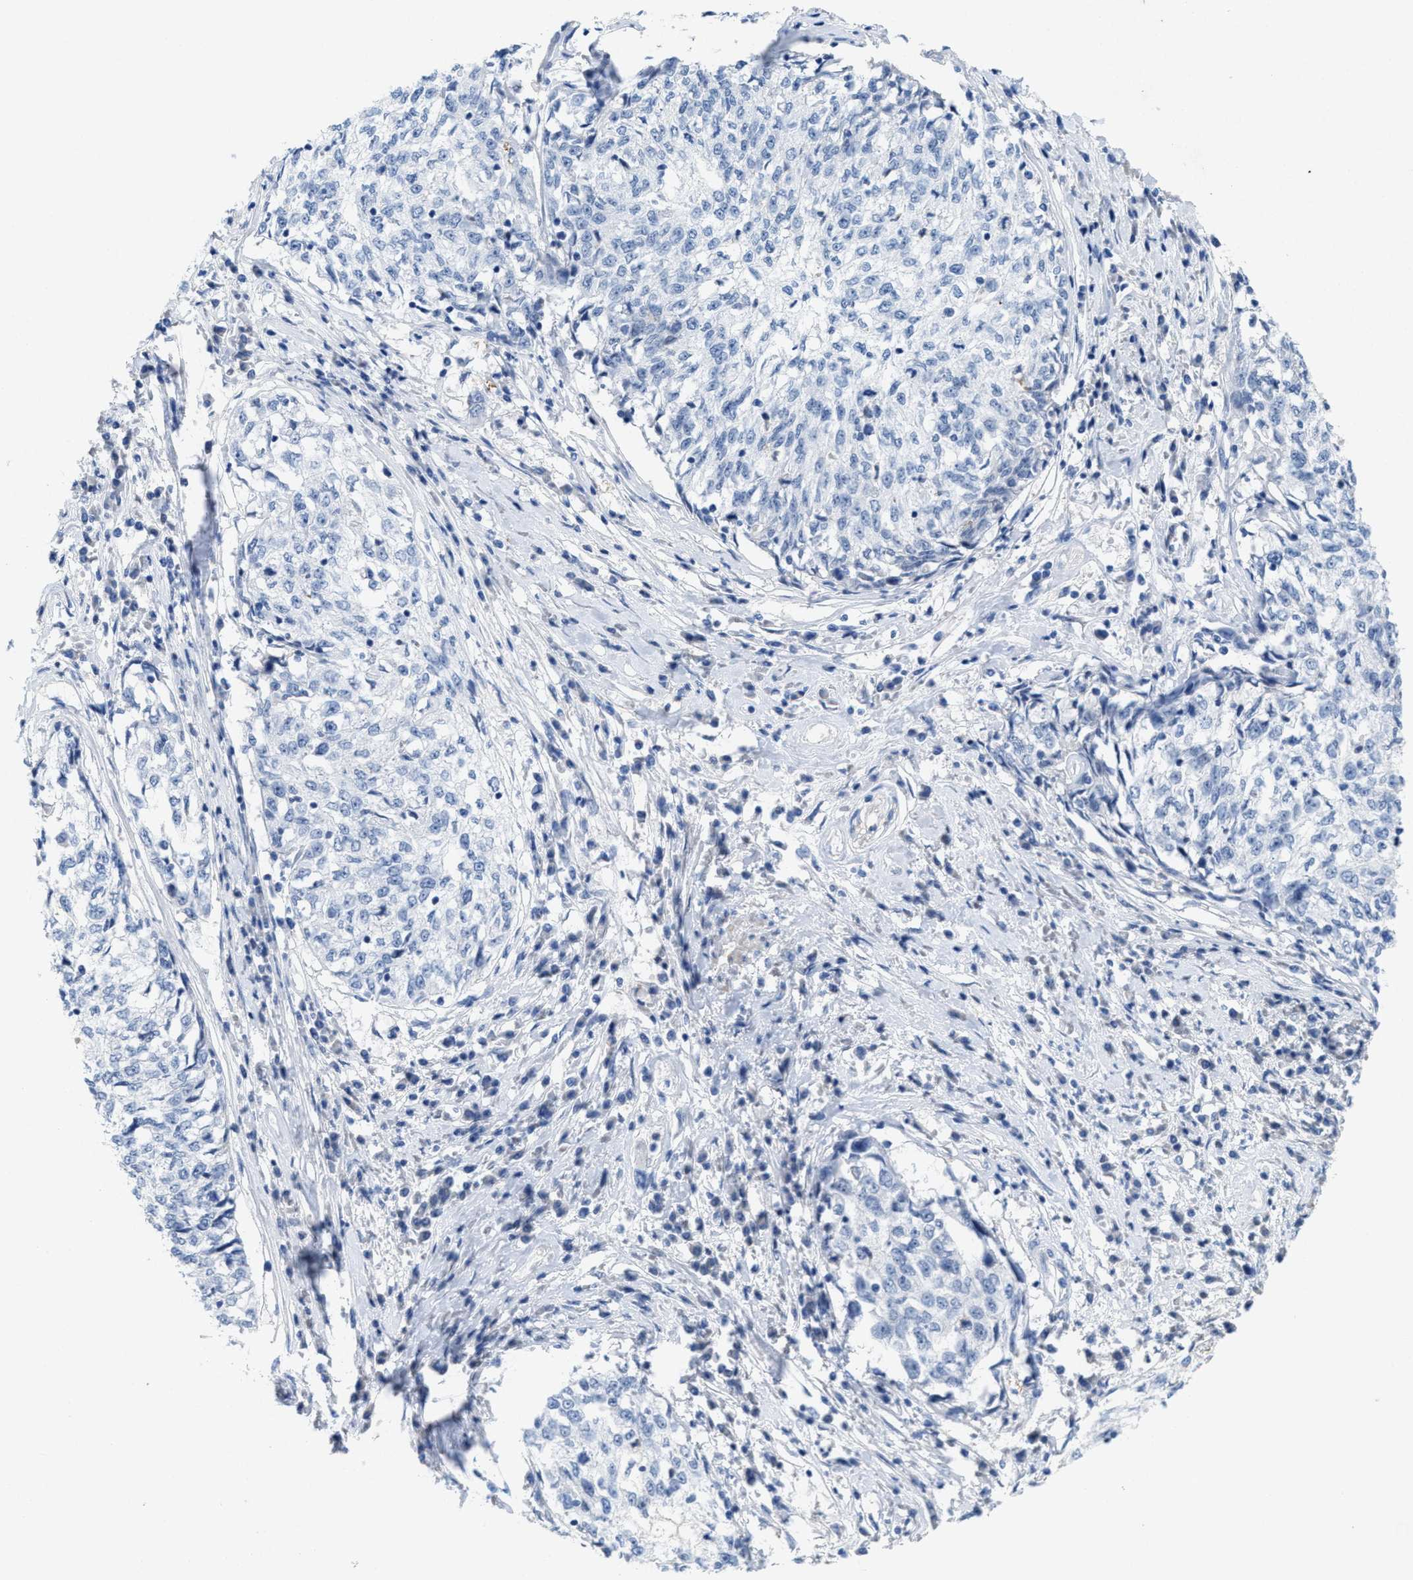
{"staining": {"intensity": "negative", "quantity": "none", "location": "none"}, "tissue": "cervical cancer", "cell_type": "Tumor cells", "image_type": "cancer", "snomed": [{"axis": "morphology", "description": "Squamous cell carcinoma, NOS"}, {"axis": "topography", "description": "Cervix"}], "caption": "A photomicrograph of human squamous cell carcinoma (cervical) is negative for staining in tumor cells.", "gene": "CPA2", "patient": {"sex": "female", "age": 57}}